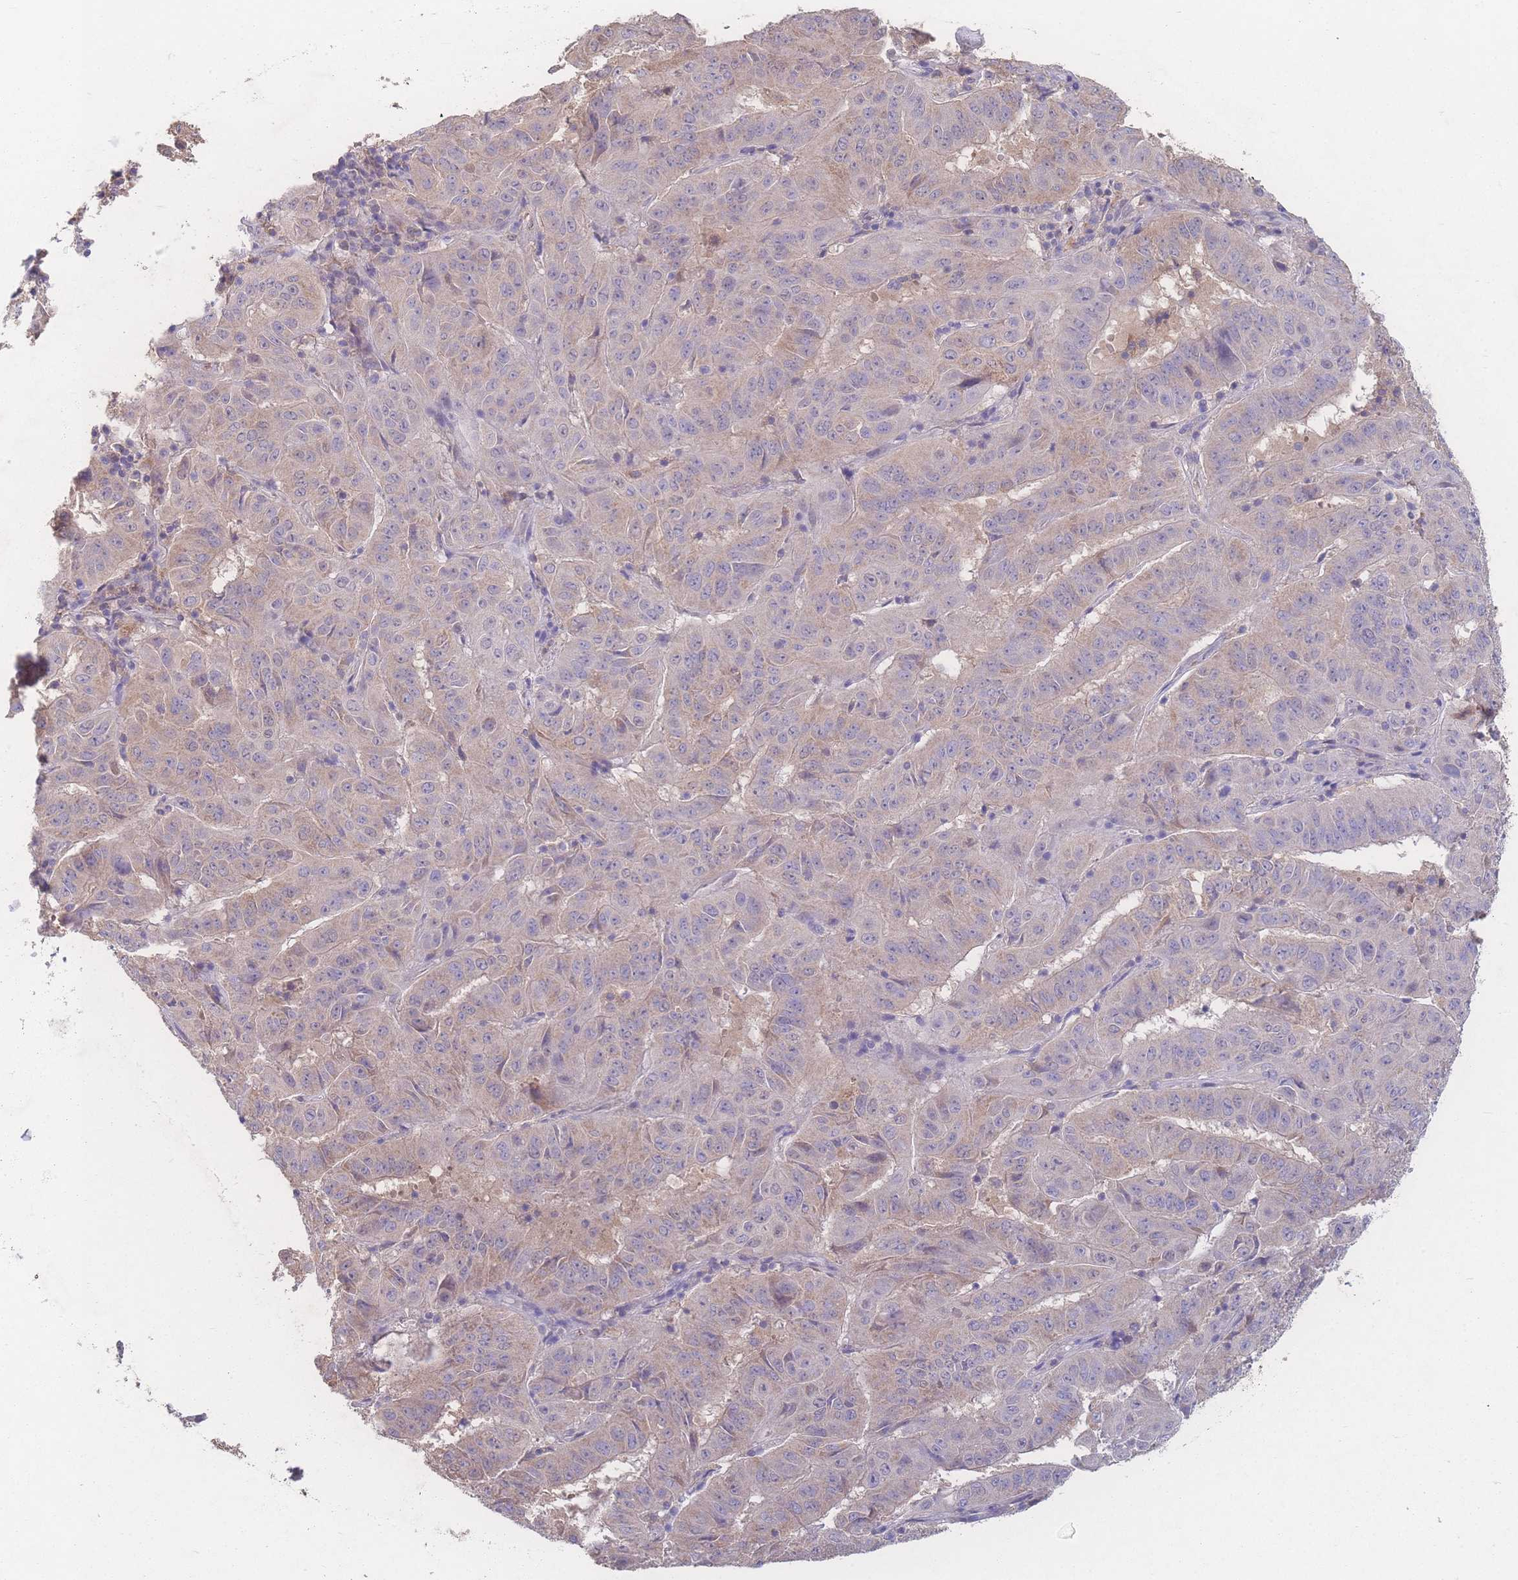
{"staining": {"intensity": "weak", "quantity": "25%-75%", "location": "cytoplasmic/membranous"}, "tissue": "pancreatic cancer", "cell_type": "Tumor cells", "image_type": "cancer", "snomed": [{"axis": "morphology", "description": "Adenocarcinoma, NOS"}, {"axis": "topography", "description": "Pancreas"}], "caption": "There is low levels of weak cytoplasmic/membranous expression in tumor cells of adenocarcinoma (pancreatic), as demonstrated by immunohistochemical staining (brown color).", "gene": "GIPR", "patient": {"sex": "male", "age": 63}}